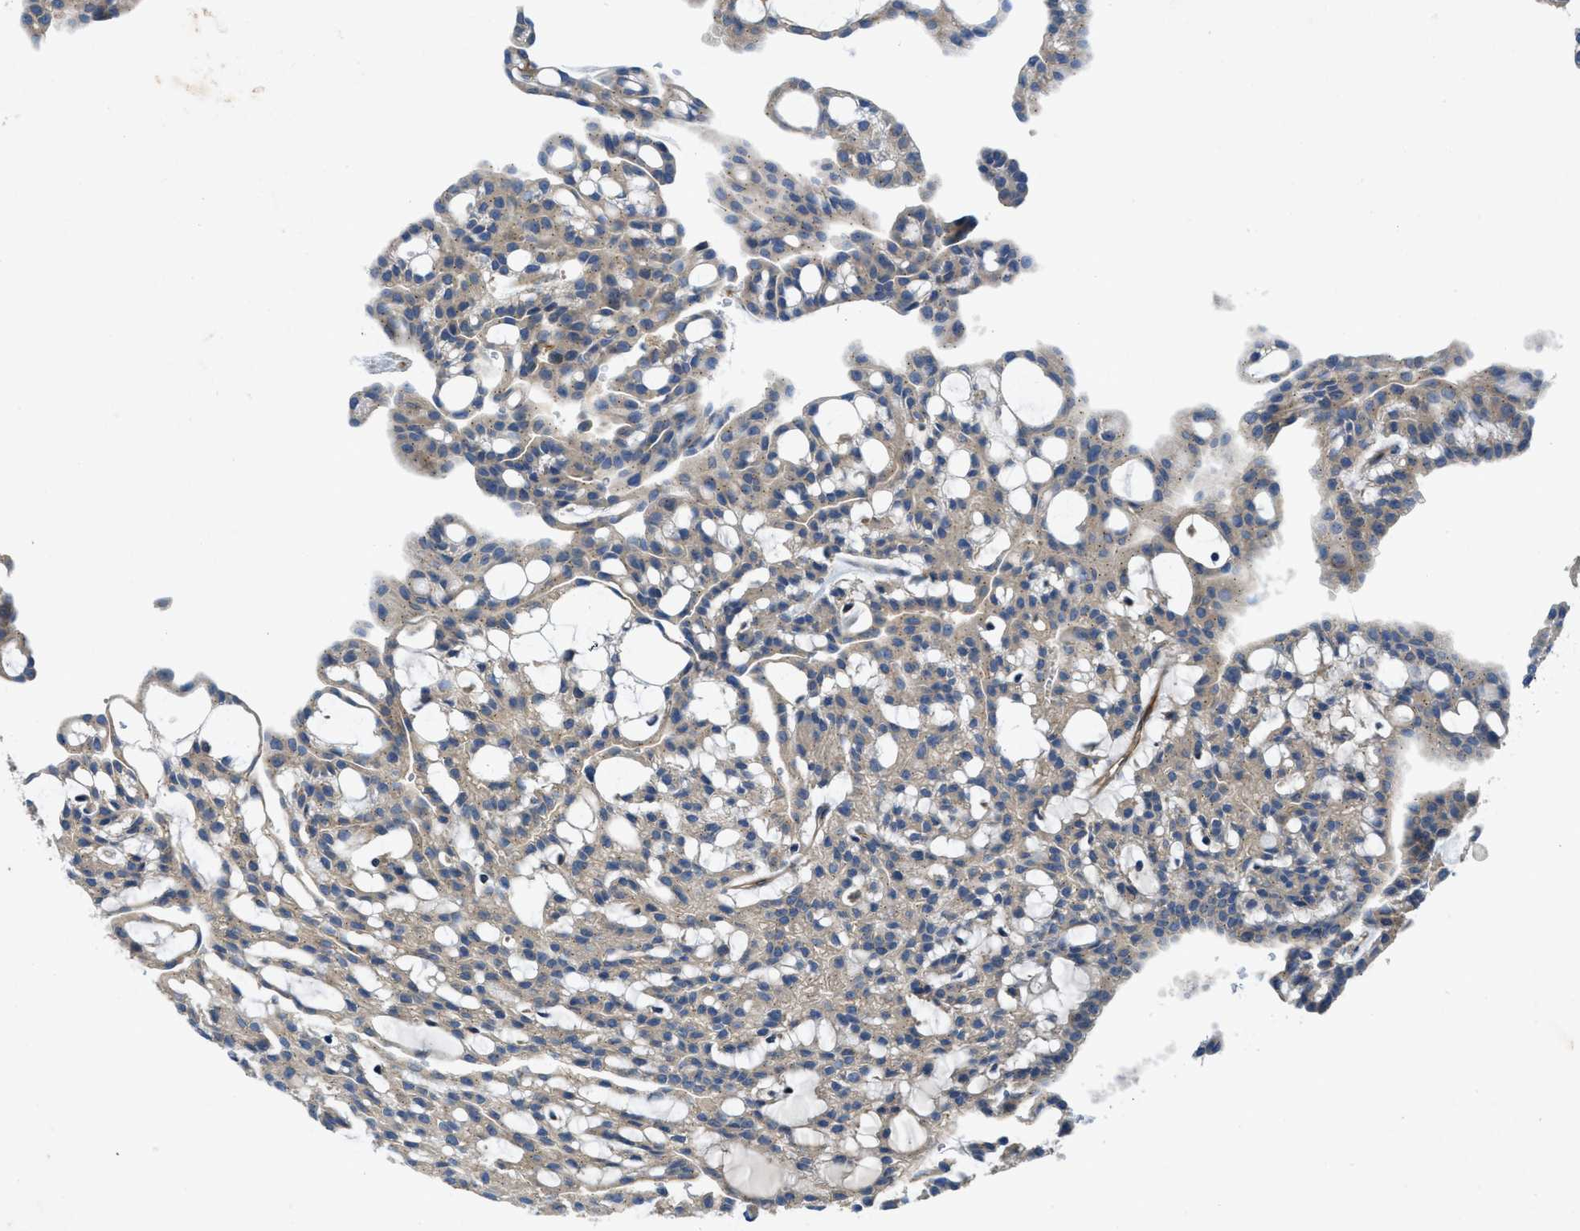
{"staining": {"intensity": "negative", "quantity": "none", "location": "none"}, "tissue": "renal cancer", "cell_type": "Tumor cells", "image_type": "cancer", "snomed": [{"axis": "morphology", "description": "Adenocarcinoma, NOS"}, {"axis": "topography", "description": "Kidney"}], "caption": "Immunohistochemistry (IHC) photomicrograph of renal cancer stained for a protein (brown), which displays no staining in tumor cells.", "gene": "RIPK2", "patient": {"sex": "male", "age": 63}}